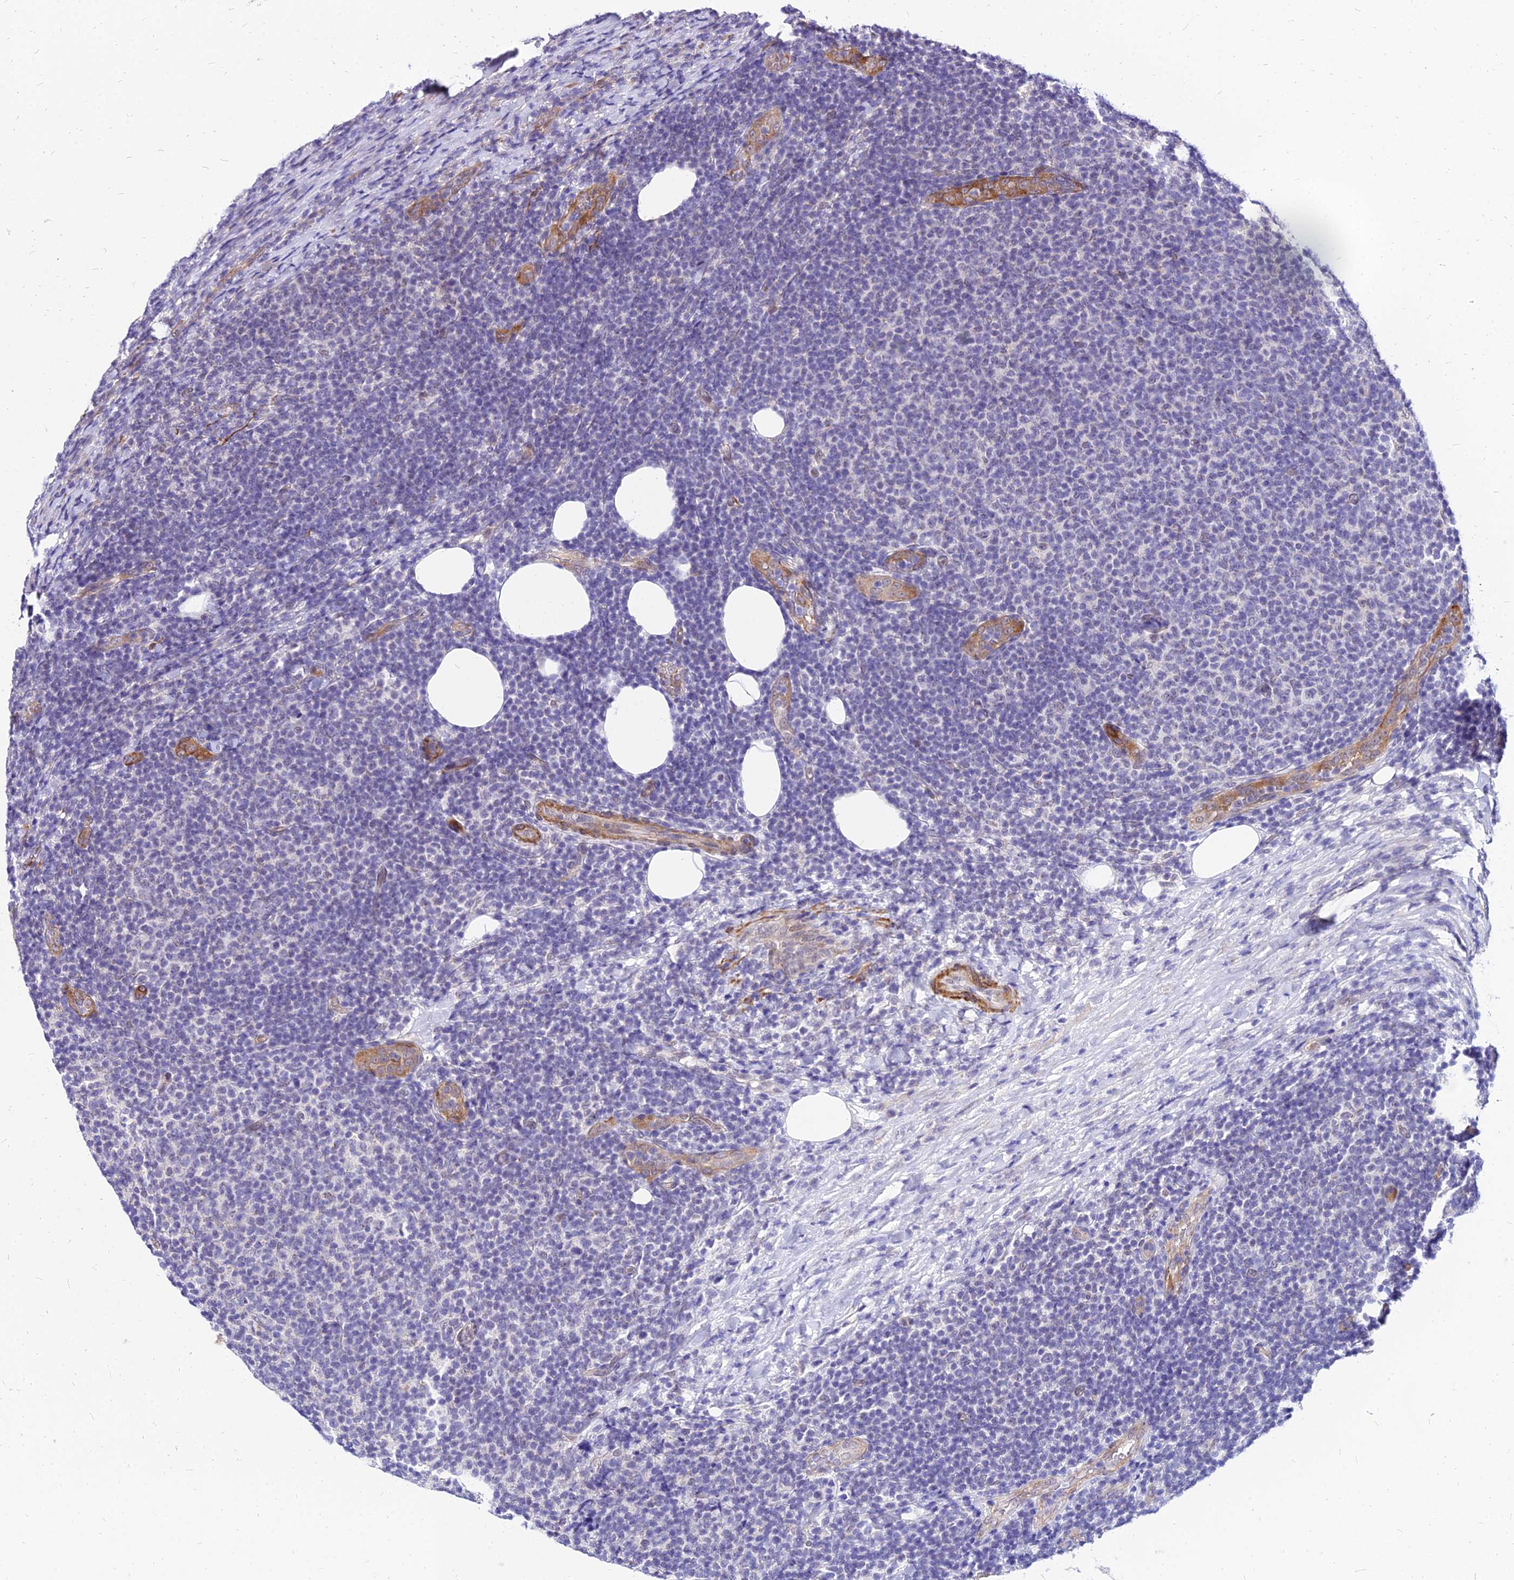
{"staining": {"intensity": "negative", "quantity": "none", "location": "none"}, "tissue": "lymphoma", "cell_type": "Tumor cells", "image_type": "cancer", "snomed": [{"axis": "morphology", "description": "Malignant lymphoma, non-Hodgkin's type, Low grade"}, {"axis": "topography", "description": "Lymph node"}], "caption": "An IHC photomicrograph of lymphoma is shown. There is no staining in tumor cells of lymphoma.", "gene": "YEATS2", "patient": {"sex": "male", "age": 66}}